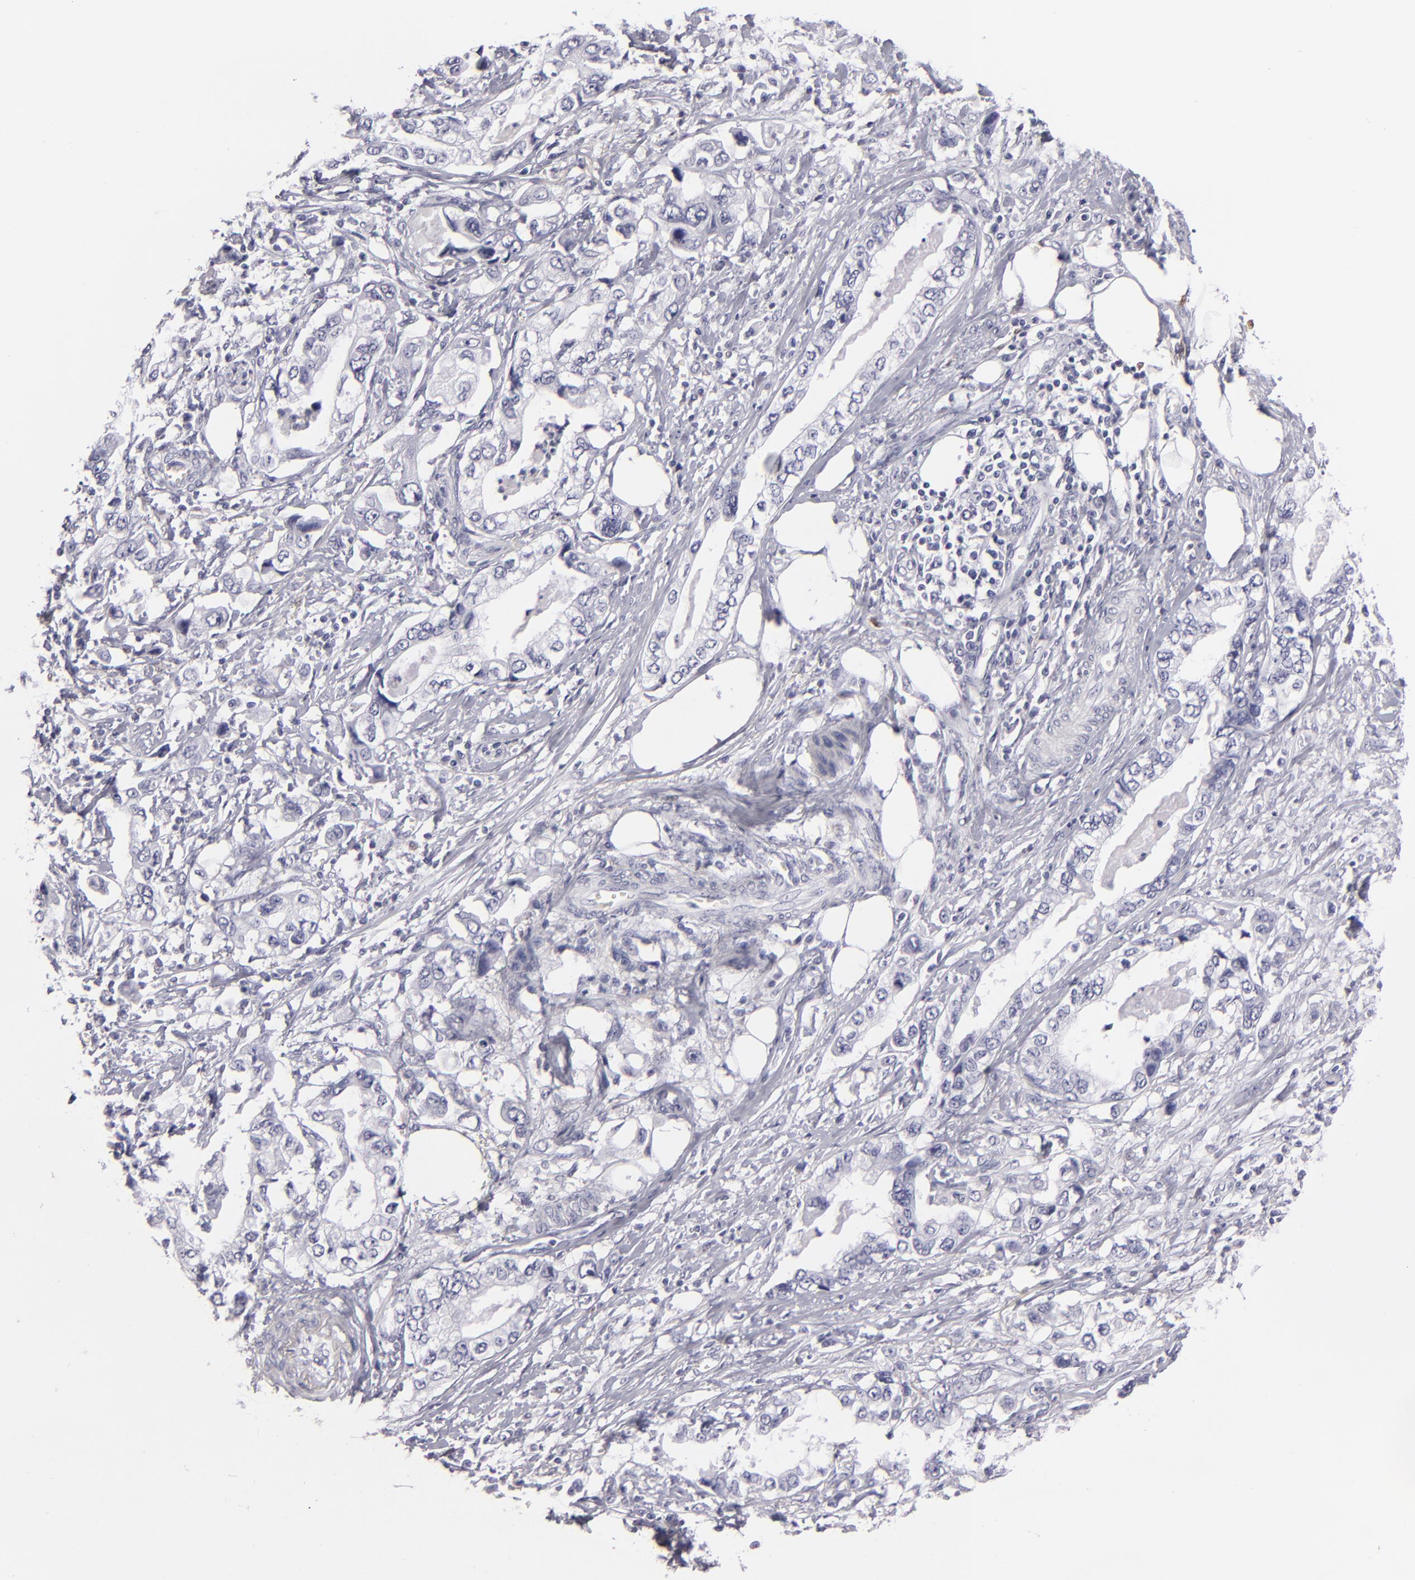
{"staining": {"intensity": "negative", "quantity": "none", "location": "none"}, "tissue": "stomach cancer", "cell_type": "Tumor cells", "image_type": "cancer", "snomed": [{"axis": "morphology", "description": "Adenocarcinoma, NOS"}, {"axis": "topography", "description": "Pancreas"}, {"axis": "topography", "description": "Stomach, upper"}], "caption": "High magnification brightfield microscopy of adenocarcinoma (stomach) stained with DAB (brown) and counterstained with hematoxylin (blue): tumor cells show no significant staining. Nuclei are stained in blue.", "gene": "F13A1", "patient": {"sex": "male", "age": 77}}